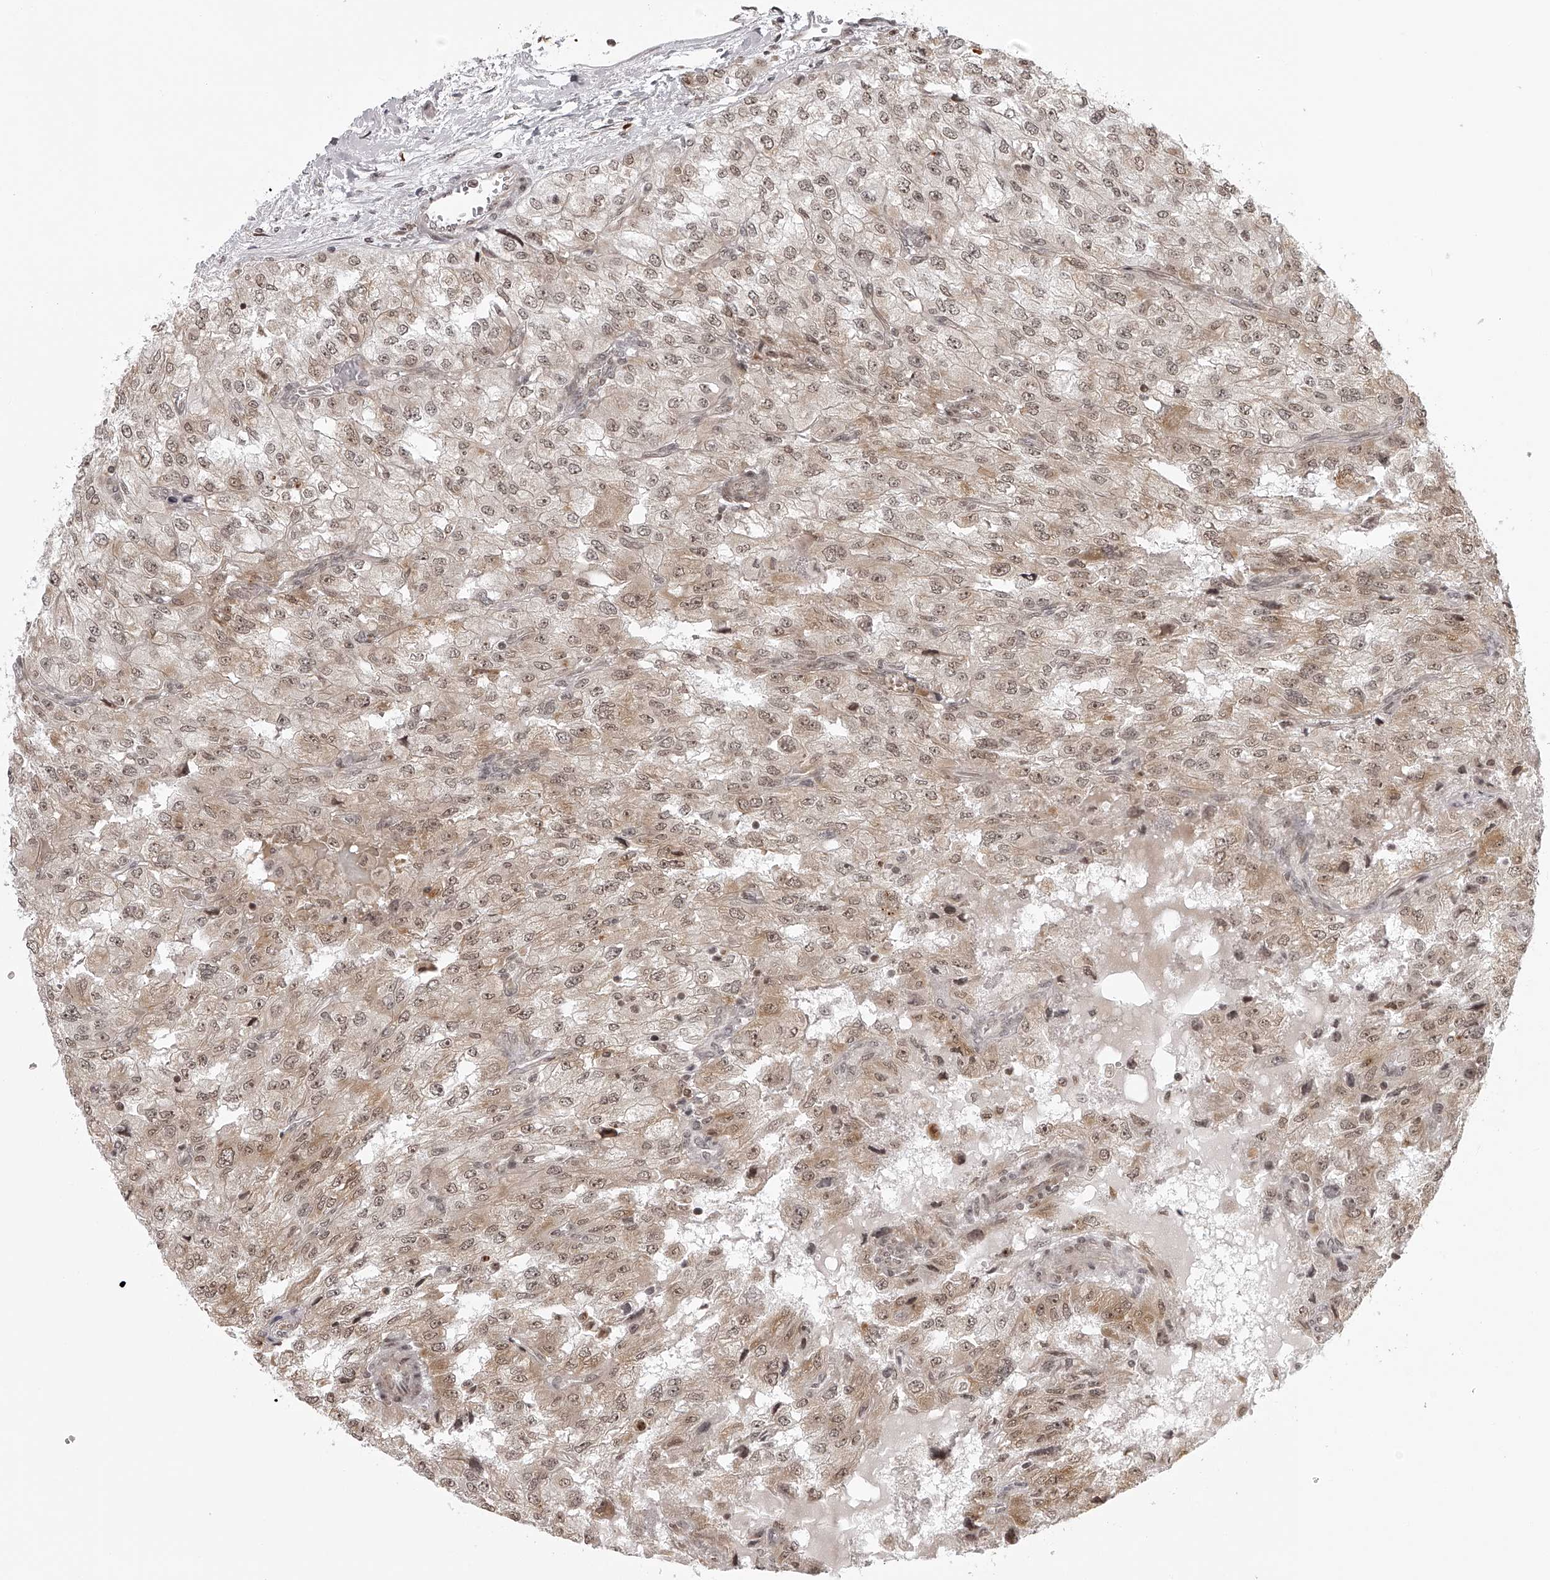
{"staining": {"intensity": "weak", "quantity": ">75%", "location": "cytoplasmic/membranous,nuclear"}, "tissue": "renal cancer", "cell_type": "Tumor cells", "image_type": "cancer", "snomed": [{"axis": "morphology", "description": "Adenocarcinoma, NOS"}, {"axis": "topography", "description": "Kidney"}], "caption": "The histopathology image exhibits immunohistochemical staining of renal cancer. There is weak cytoplasmic/membranous and nuclear staining is appreciated in approximately >75% of tumor cells.", "gene": "ODF2L", "patient": {"sex": "female", "age": 54}}